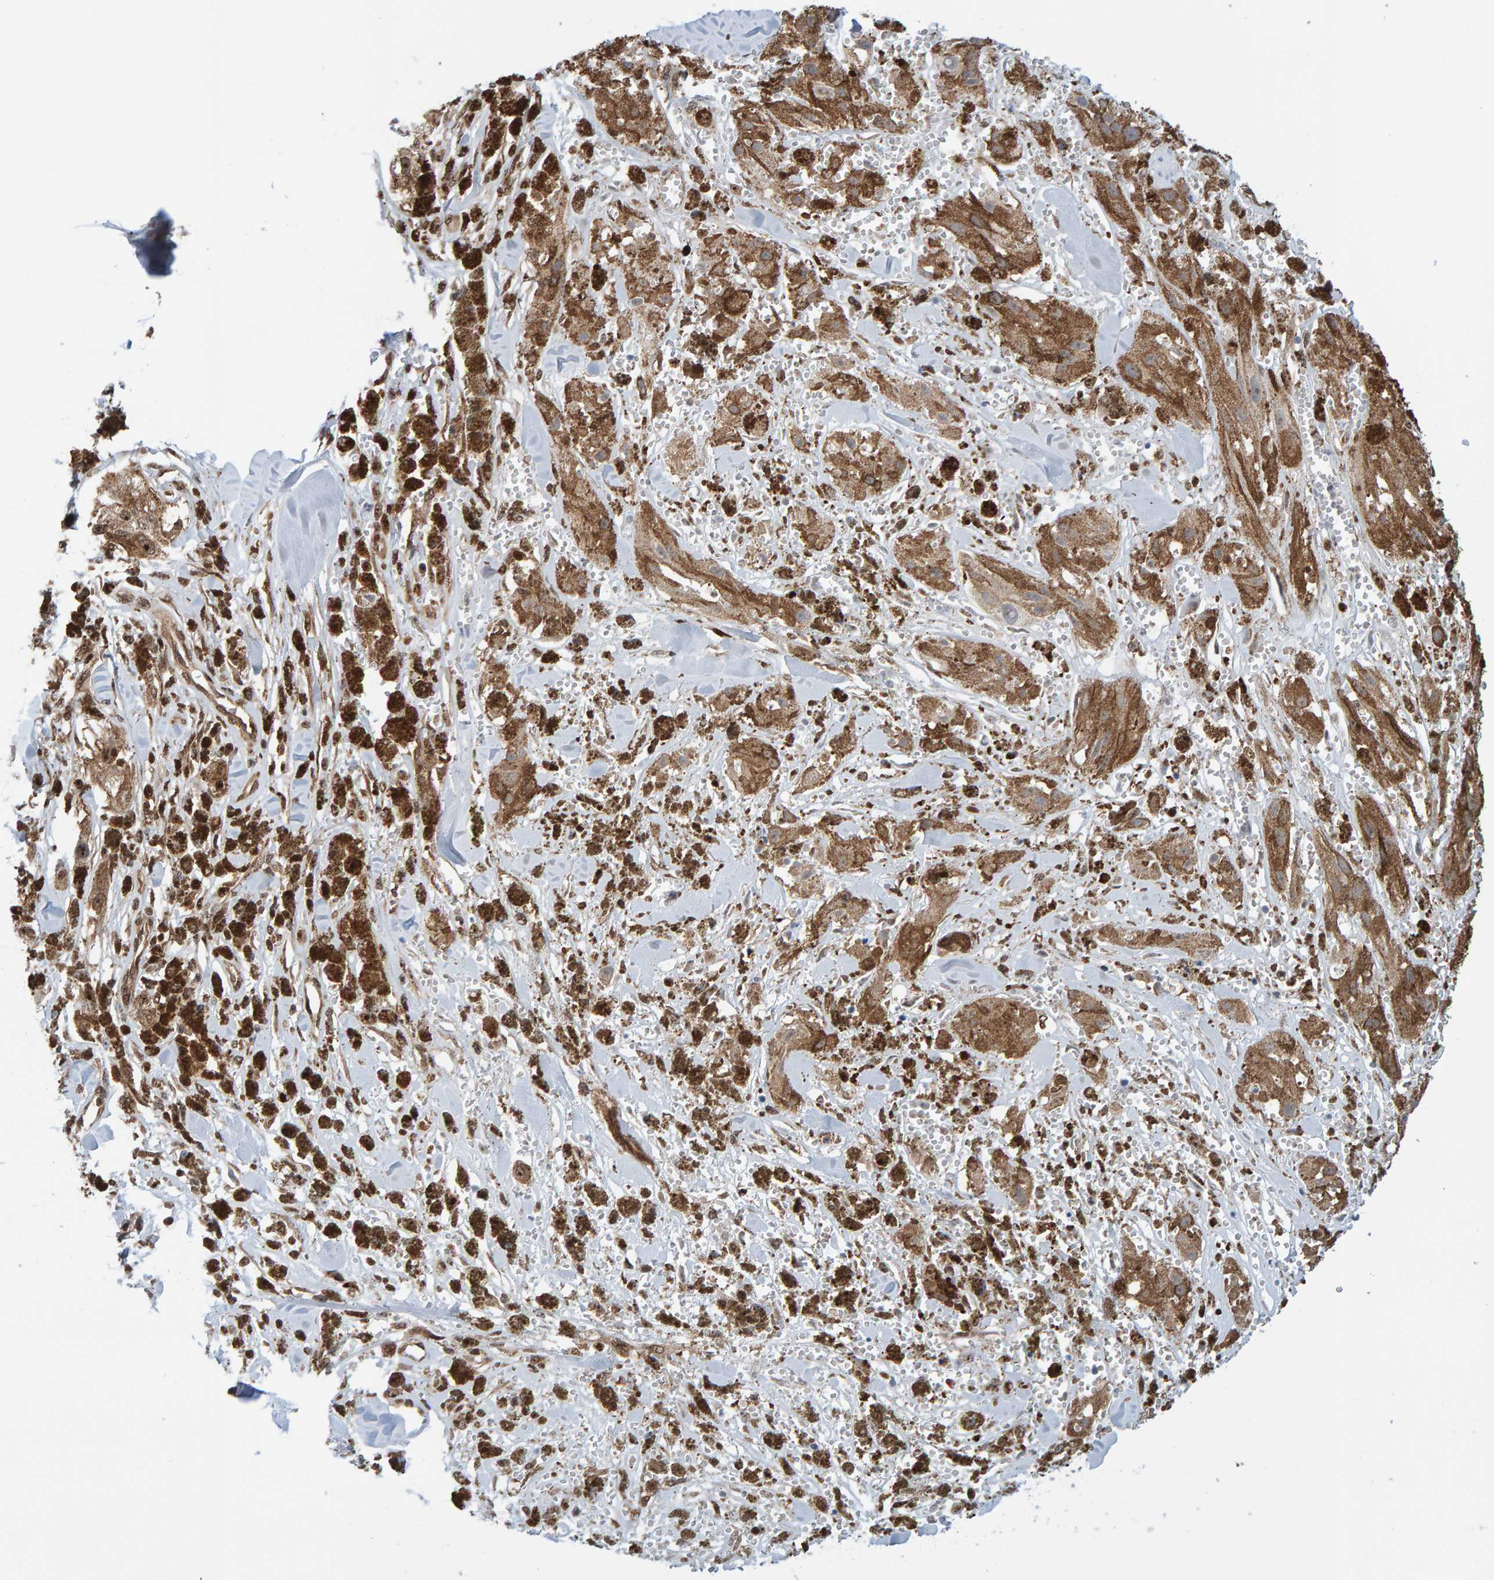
{"staining": {"intensity": "moderate", "quantity": ">75%", "location": "cytoplasmic/membranous,nuclear"}, "tissue": "melanoma", "cell_type": "Tumor cells", "image_type": "cancer", "snomed": [{"axis": "morphology", "description": "Malignant melanoma, NOS"}, {"axis": "topography", "description": "Skin"}], "caption": "This is a histology image of immunohistochemistry (IHC) staining of melanoma, which shows moderate staining in the cytoplasmic/membranous and nuclear of tumor cells.", "gene": "ZNF366", "patient": {"sex": "male", "age": 88}}